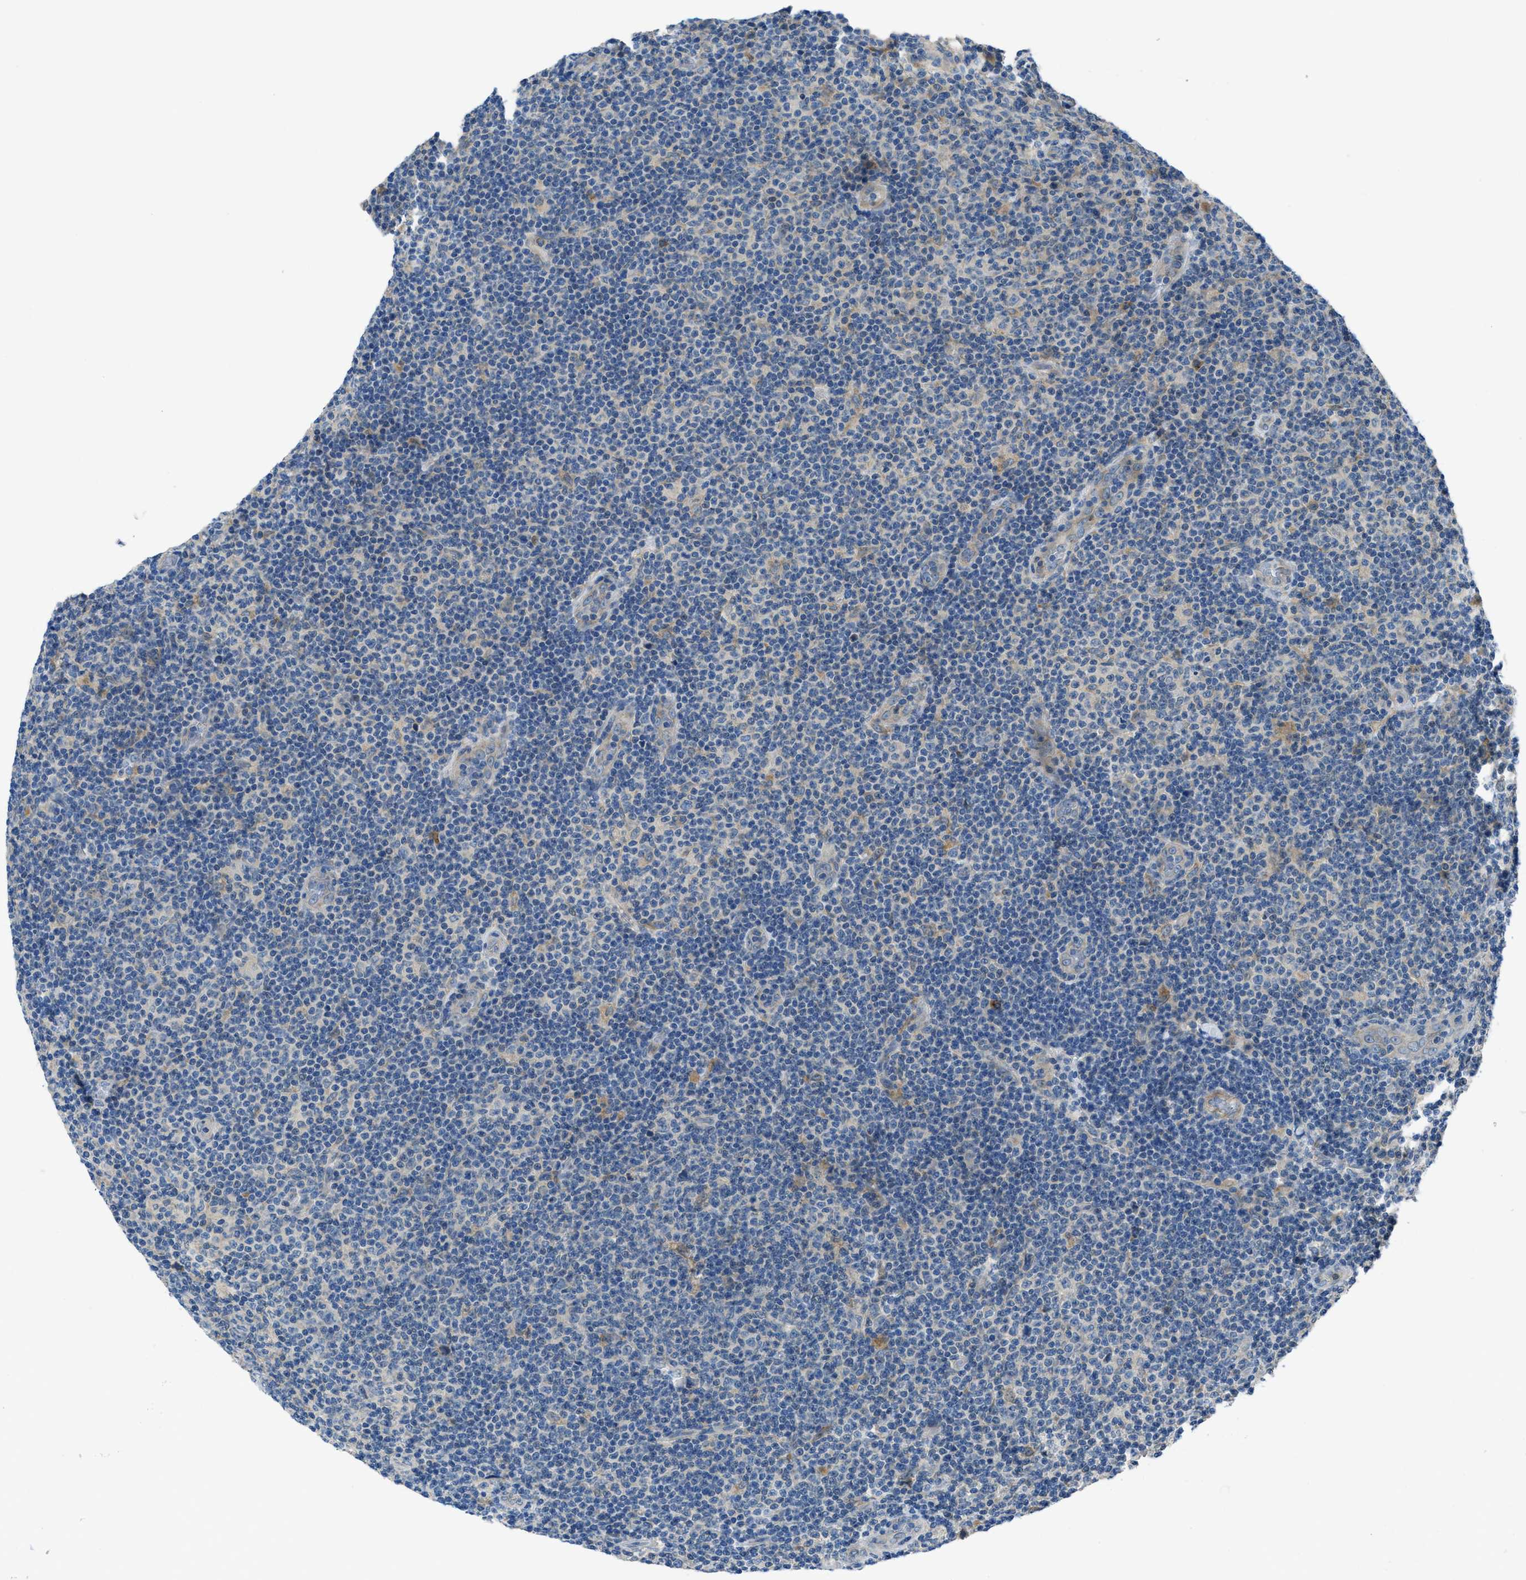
{"staining": {"intensity": "negative", "quantity": "none", "location": "none"}, "tissue": "lymphoma", "cell_type": "Tumor cells", "image_type": "cancer", "snomed": [{"axis": "morphology", "description": "Malignant lymphoma, non-Hodgkin's type, Low grade"}, {"axis": "topography", "description": "Lymph node"}], "caption": "An immunohistochemistry histopathology image of malignant lymphoma, non-Hodgkin's type (low-grade) is shown. There is no staining in tumor cells of malignant lymphoma, non-Hodgkin's type (low-grade).", "gene": "MAP3K20", "patient": {"sex": "male", "age": 83}}